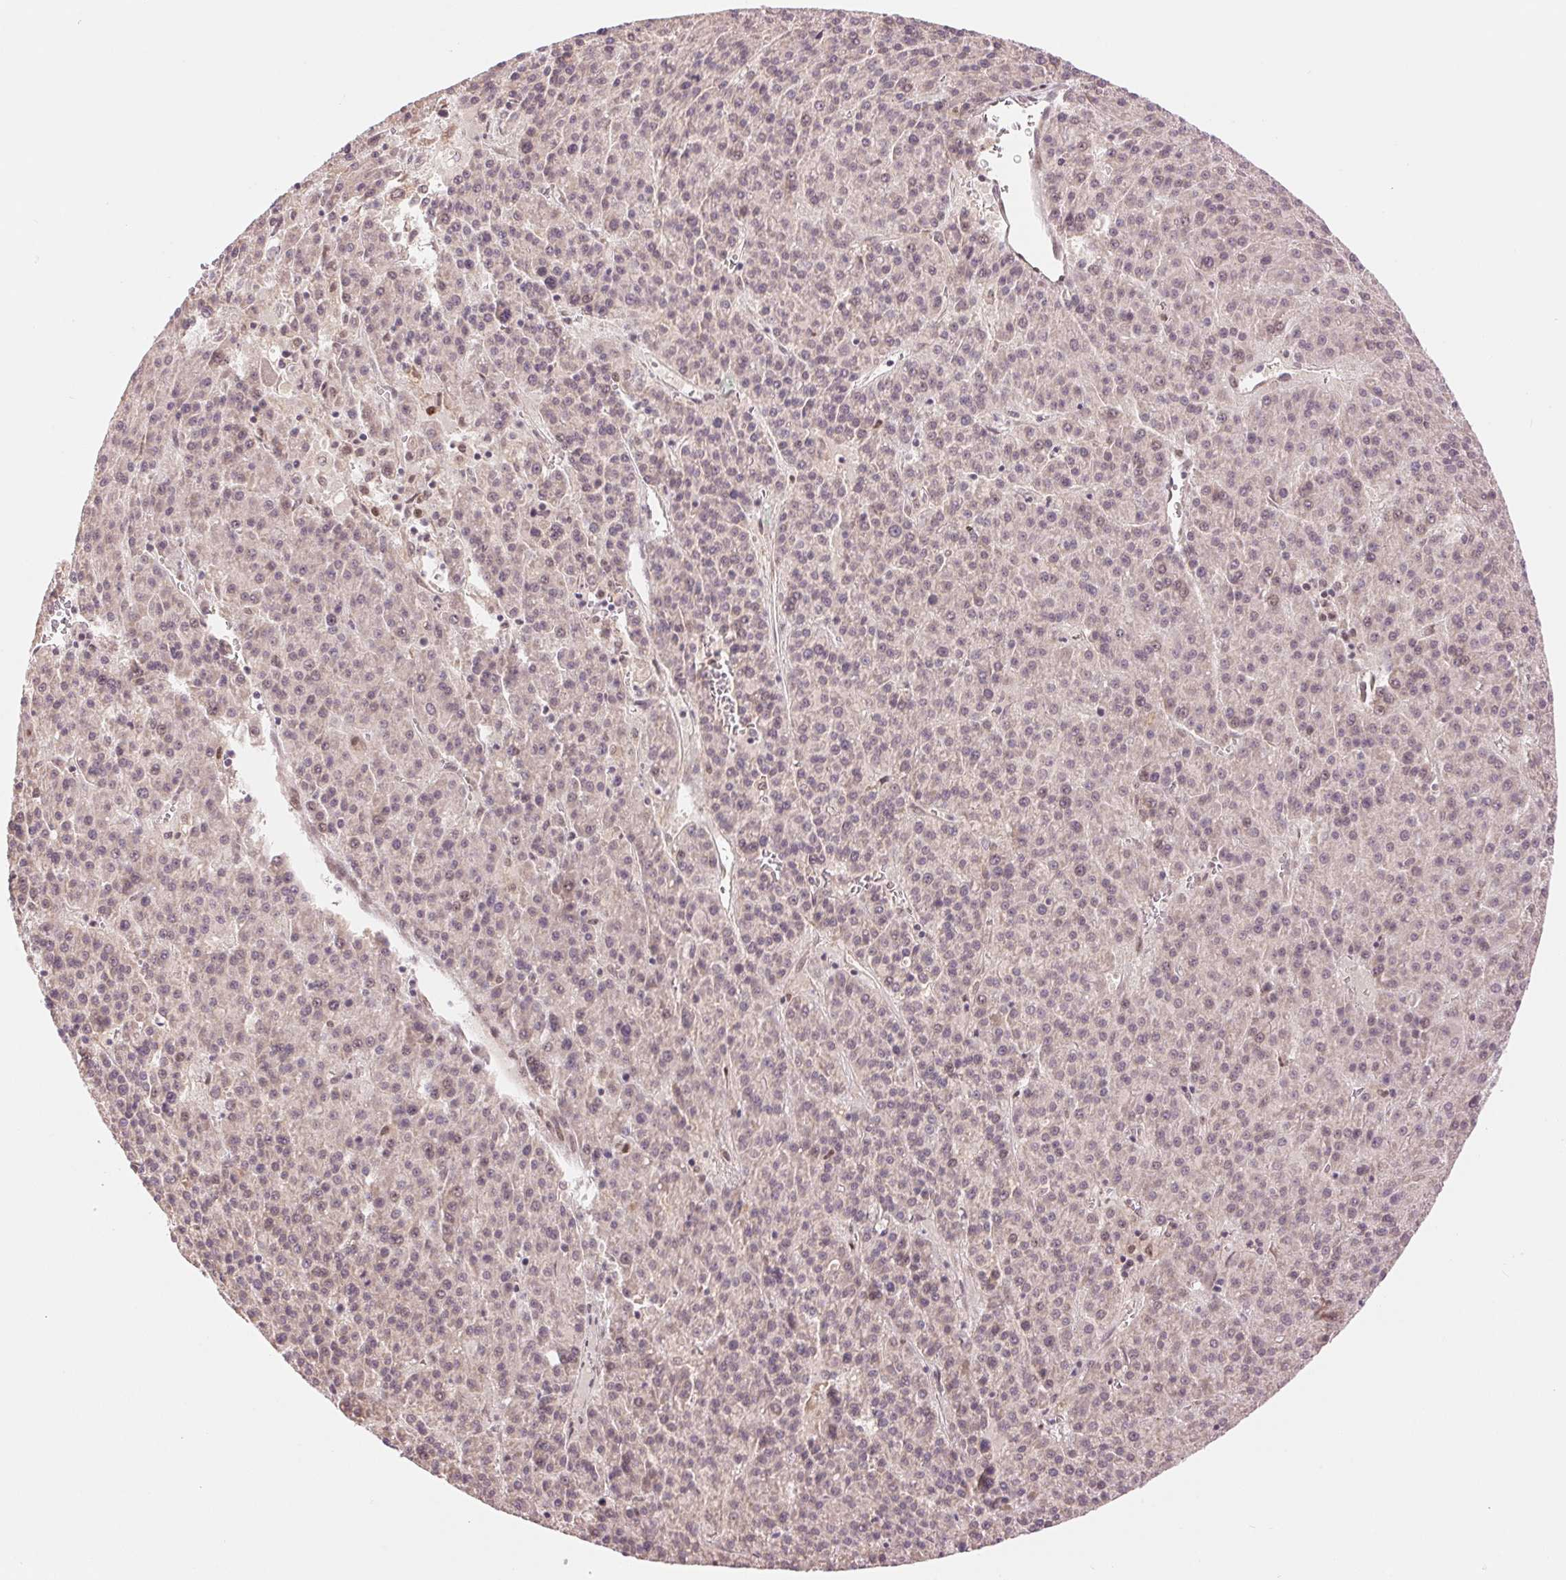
{"staining": {"intensity": "weak", "quantity": "25%-75%", "location": "nuclear"}, "tissue": "liver cancer", "cell_type": "Tumor cells", "image_type": "cancer", "snomed": [{"axis": "morphology", "description": "Carcinoma, Hepatocellular, NOS"}, {"axis": "topography", "description": "Liver"}], "caption": "High-power microscopy captured an immunohistochemistry micrograph of liver cancer, revealing weak nuclear positivity in about 25%-75% of tumor cells. (Stains: DAB in brown, nuclei in blue, Microscopy: brightfield microscopy at high magnification).", "gene": "ERI3", "patient": {"sex": "female", "age": 58}}